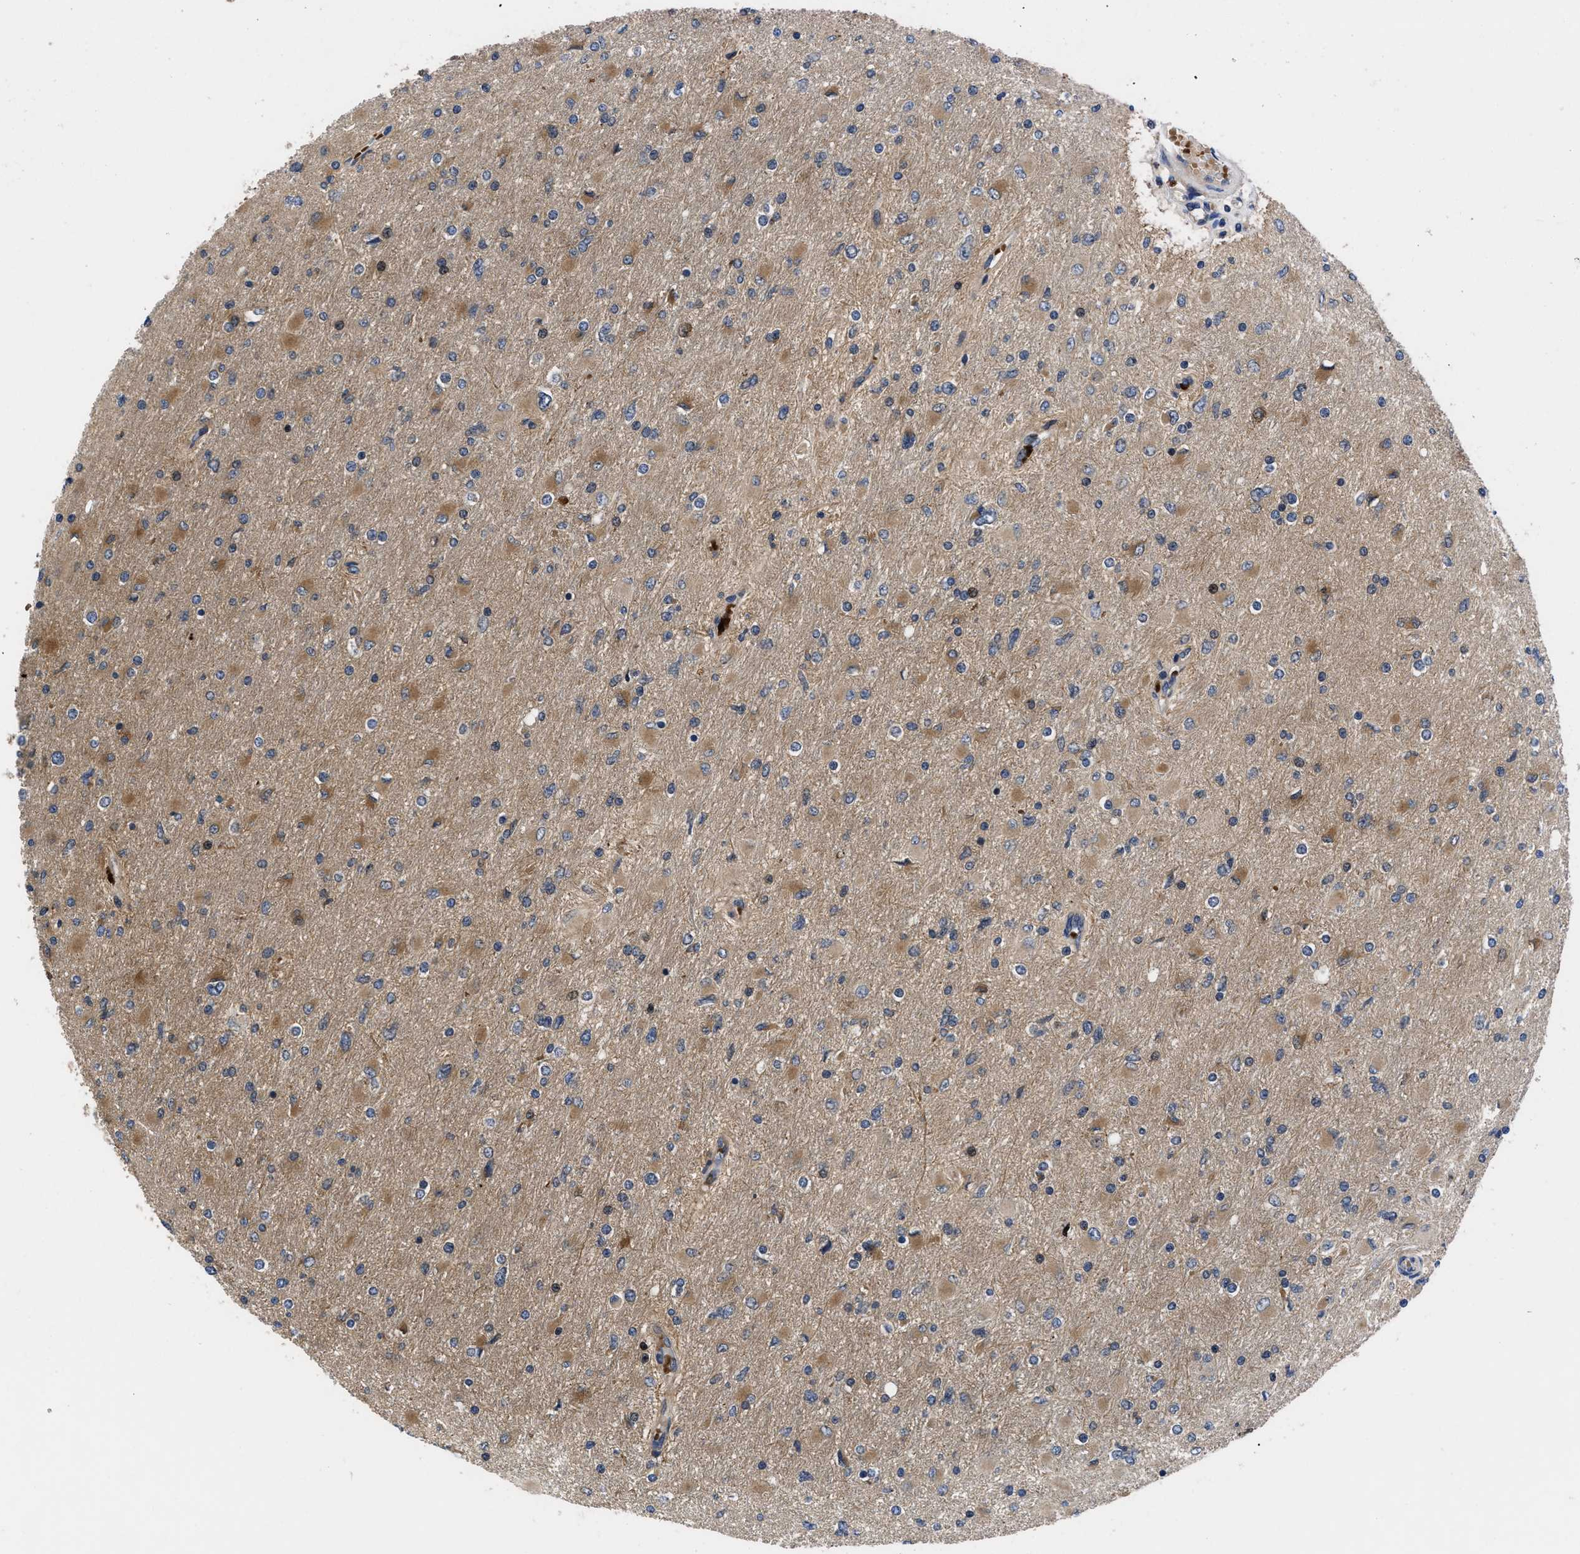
{"staining": {"intensity": "moderate", "quantity": ">75%", "location": "cytoplasmic/membranous"}, "tissue": "glioma", "cell_type": "Tumor cells", "image_type": "cancer", "snomed": [{"axis": "morphology", "description": "Glioma, malignant, High grade"}, {"axis": "topography", "description": "Cerebral cortex"}], "caption": "Immunohistochemical staining of human malignant glioma (high-grade) reveals medium levels of moderate cytoplasmic/membranous protein expression in approximately >75% of tumor cells.", "gene": "FAM200A", "patient": {"sex": "female", "age": 36}}